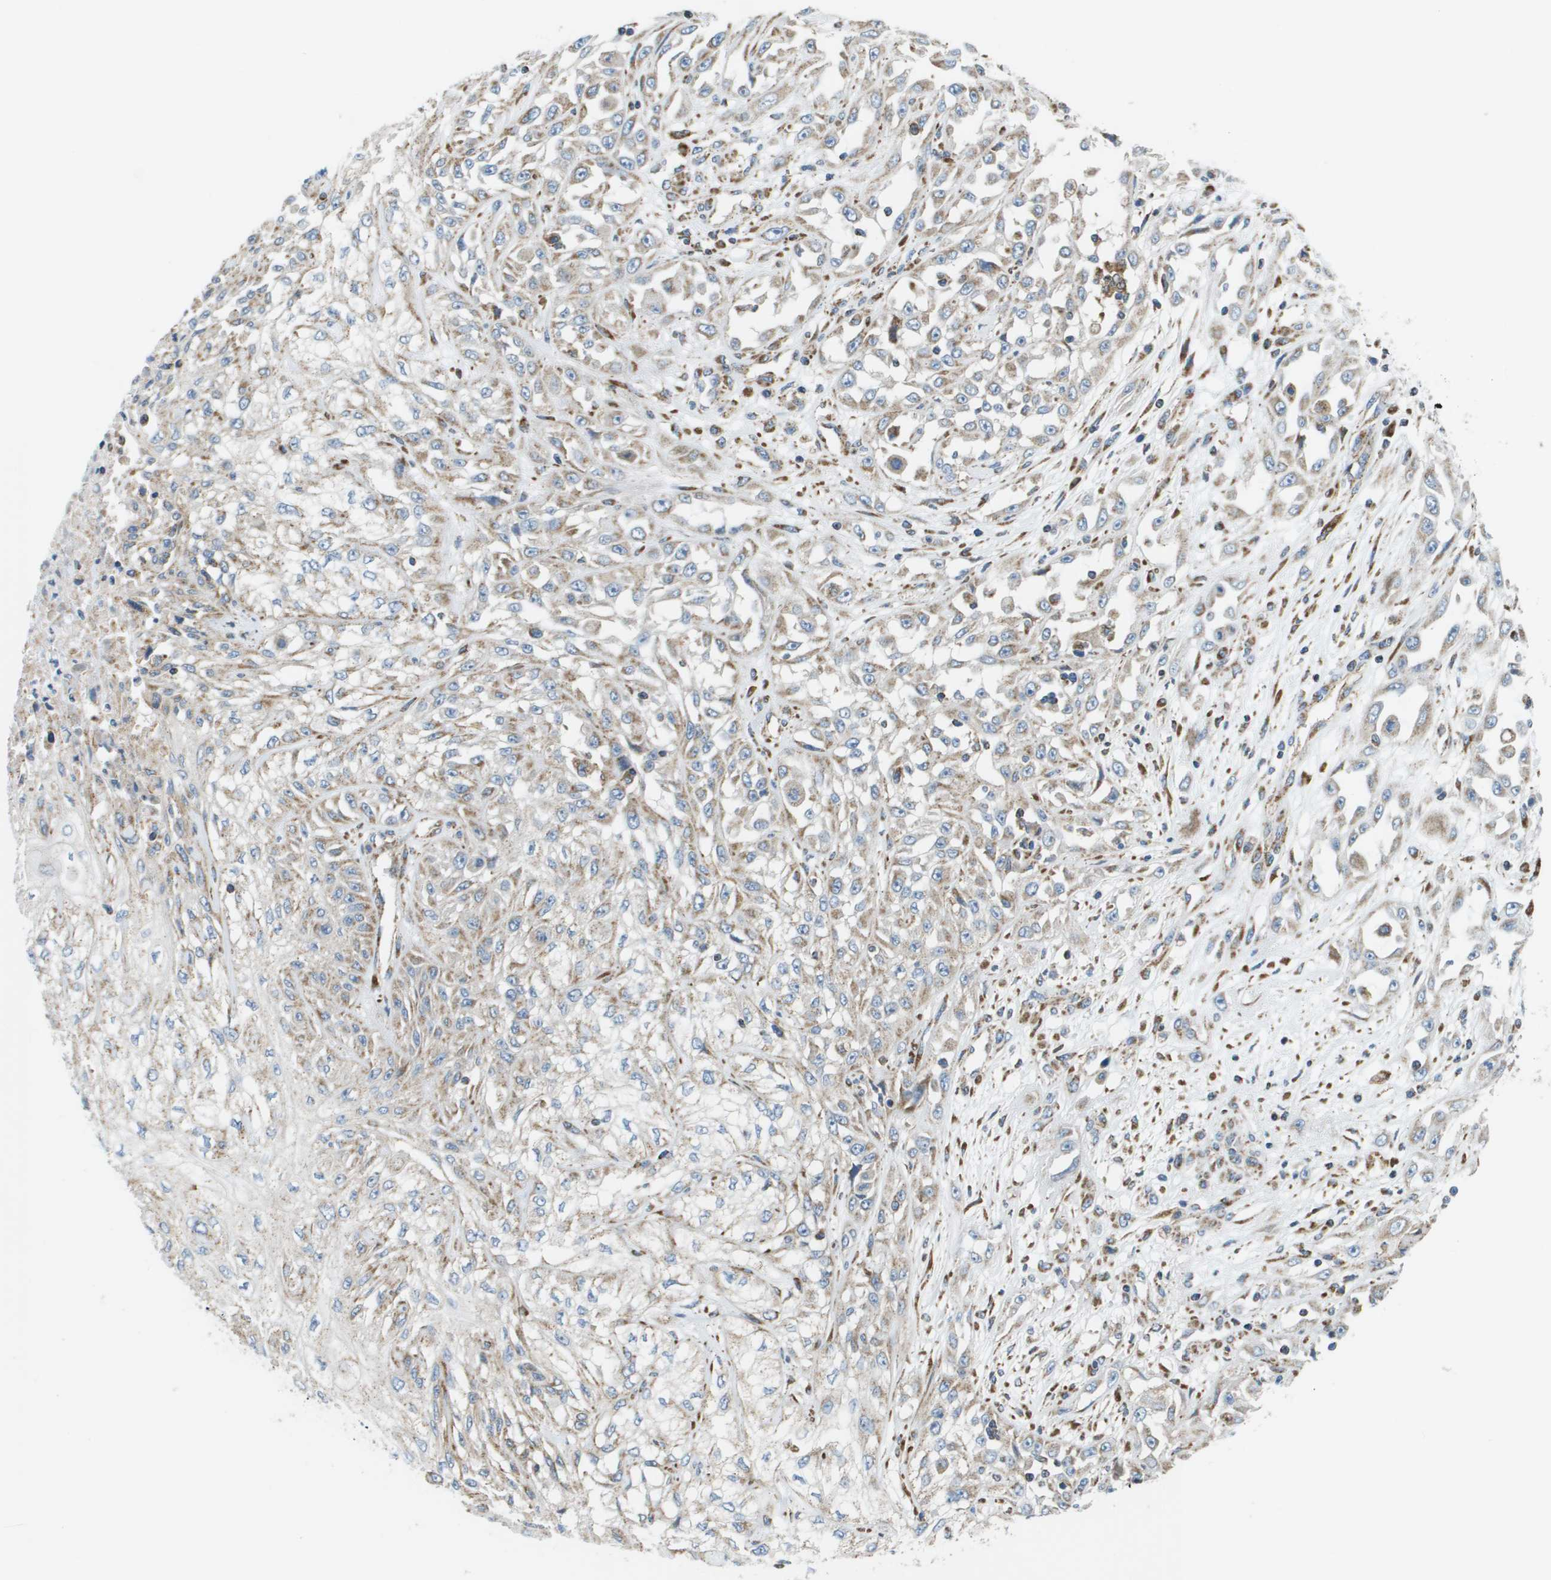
{"staining": {"intensity": "weak", "quantity": ">75%", "location": "cytoplasmic/membranous"}, "tissue": "skin cancer", "cell_type": "Tumor cells", "image_type": "cancer", "snomed": [{"axis": "morphology", "description": "Squamous cell carcinoma, NOS"}, {"axis": "morphology", "description": "Squamous cell carcinoma, metastatic, NOS"}, {"axis": "topography", "description": "Skin"}, {"axis": "topography", "description": "Lymph node"}], "caption": "A brown stain shows weak cytoplasmic/membranous positivity of a protein in human skin cancer (metastatic squamous cell carcinoma) tumor cells.", "gene": "TAOK3", "patient": {"sex": "male", "age": 75}}